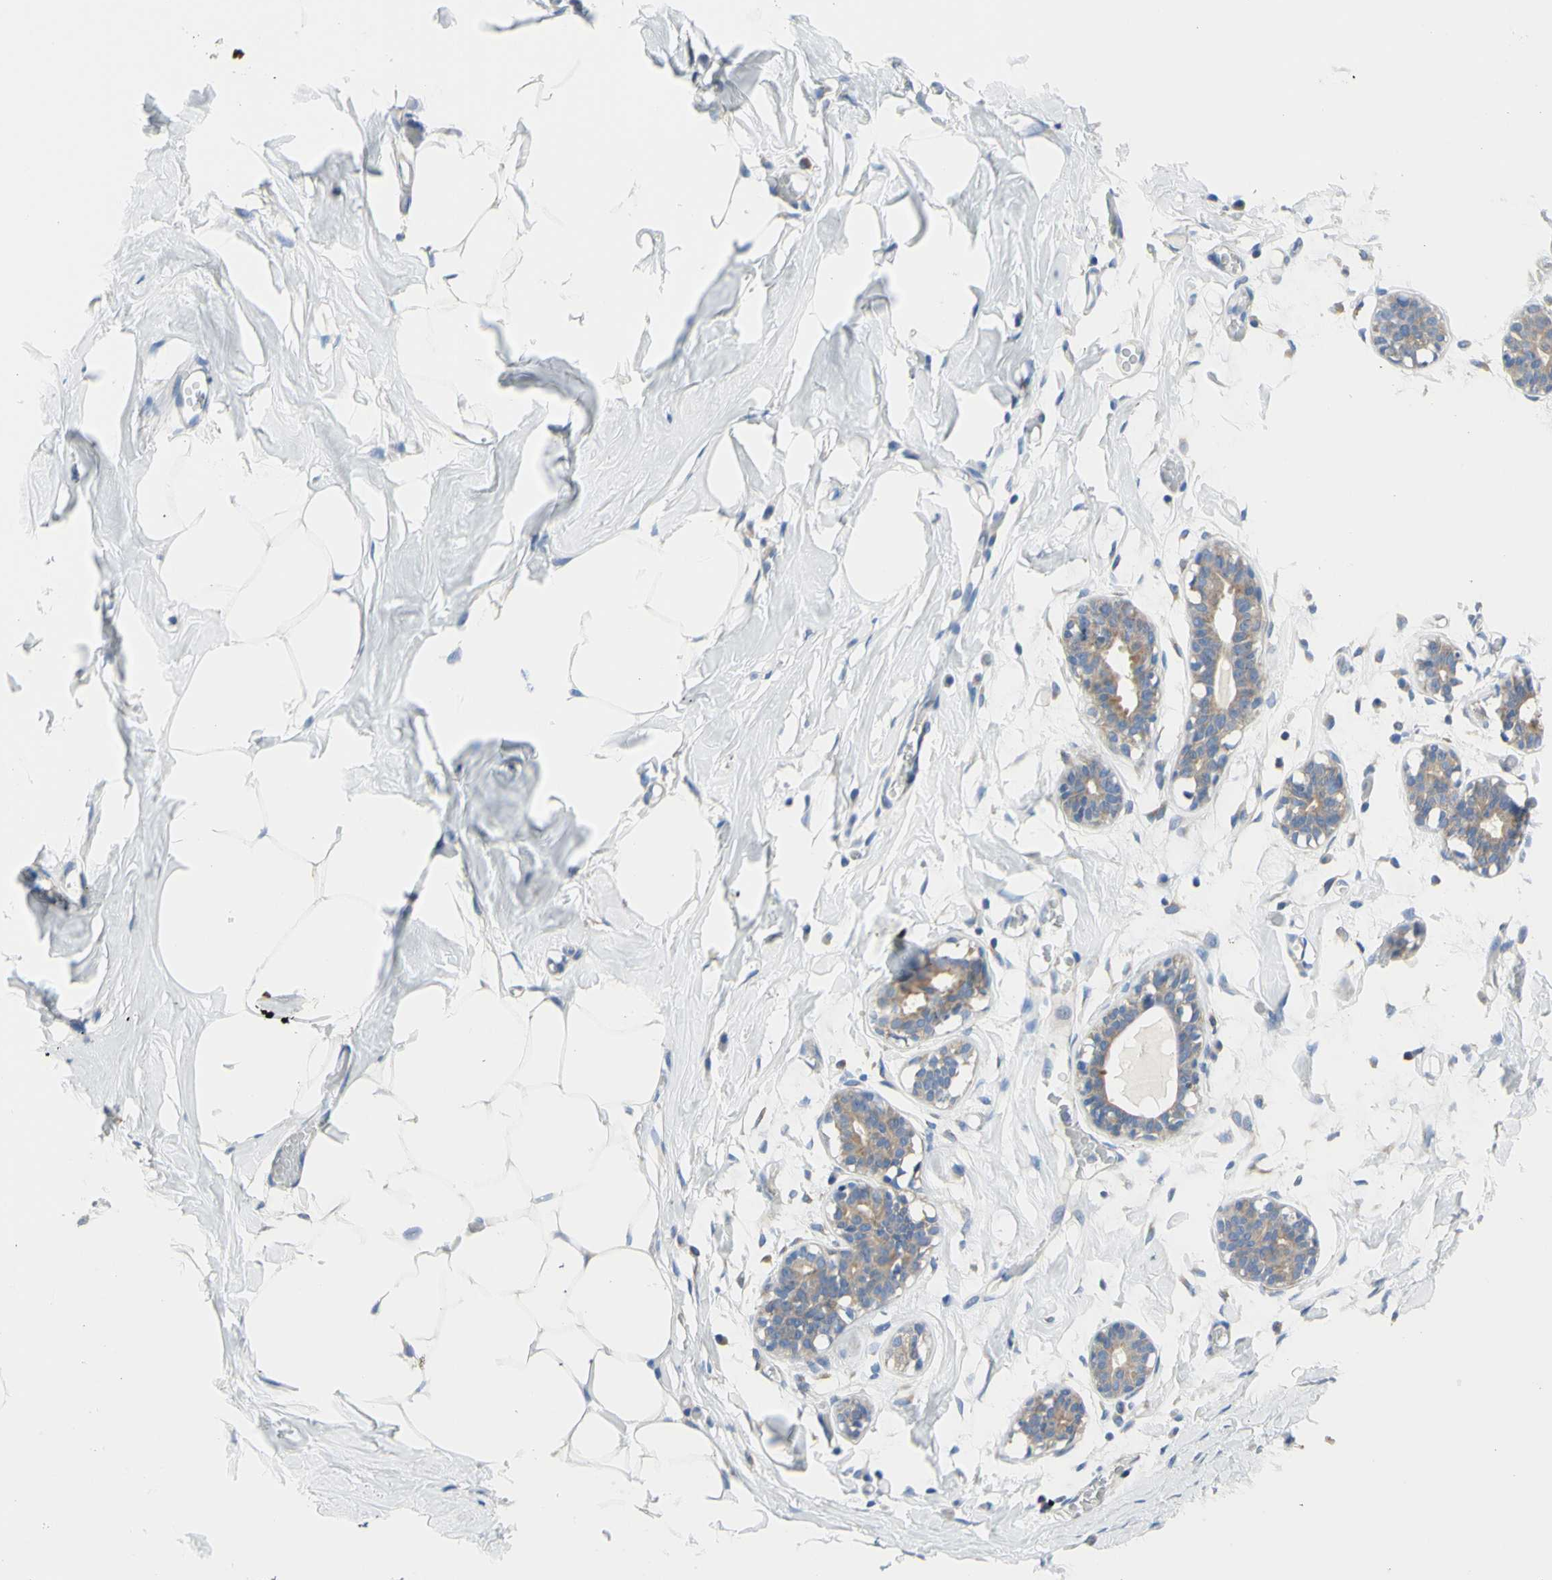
{"staining": {"intensity": "negative", "quantity": "none", "location": "none"}, "tissue": "adipose tissue", "cell_type": "Adipocytes", "image_type": "normal", "snomed": [{"axis": "morphology", "description": "Normal tissue, NOS"}, {"axis": "topography", "description": "Breast"}, {"axis": "topography", "description": "Adipose tissue"}], "caption": "High magnification brightfield microscopy of benign adipose tissue stained with DAB (brown) and counterstained with hematoxylin (blue): adipocytes show no significant positivity. (Brightfield microscopy of DAB (3,3'-diaminobenzidine) immunohistochemistry at high magnification).", "gene": "RETREG2", "patient": {"sex": "female", "age": 25}}